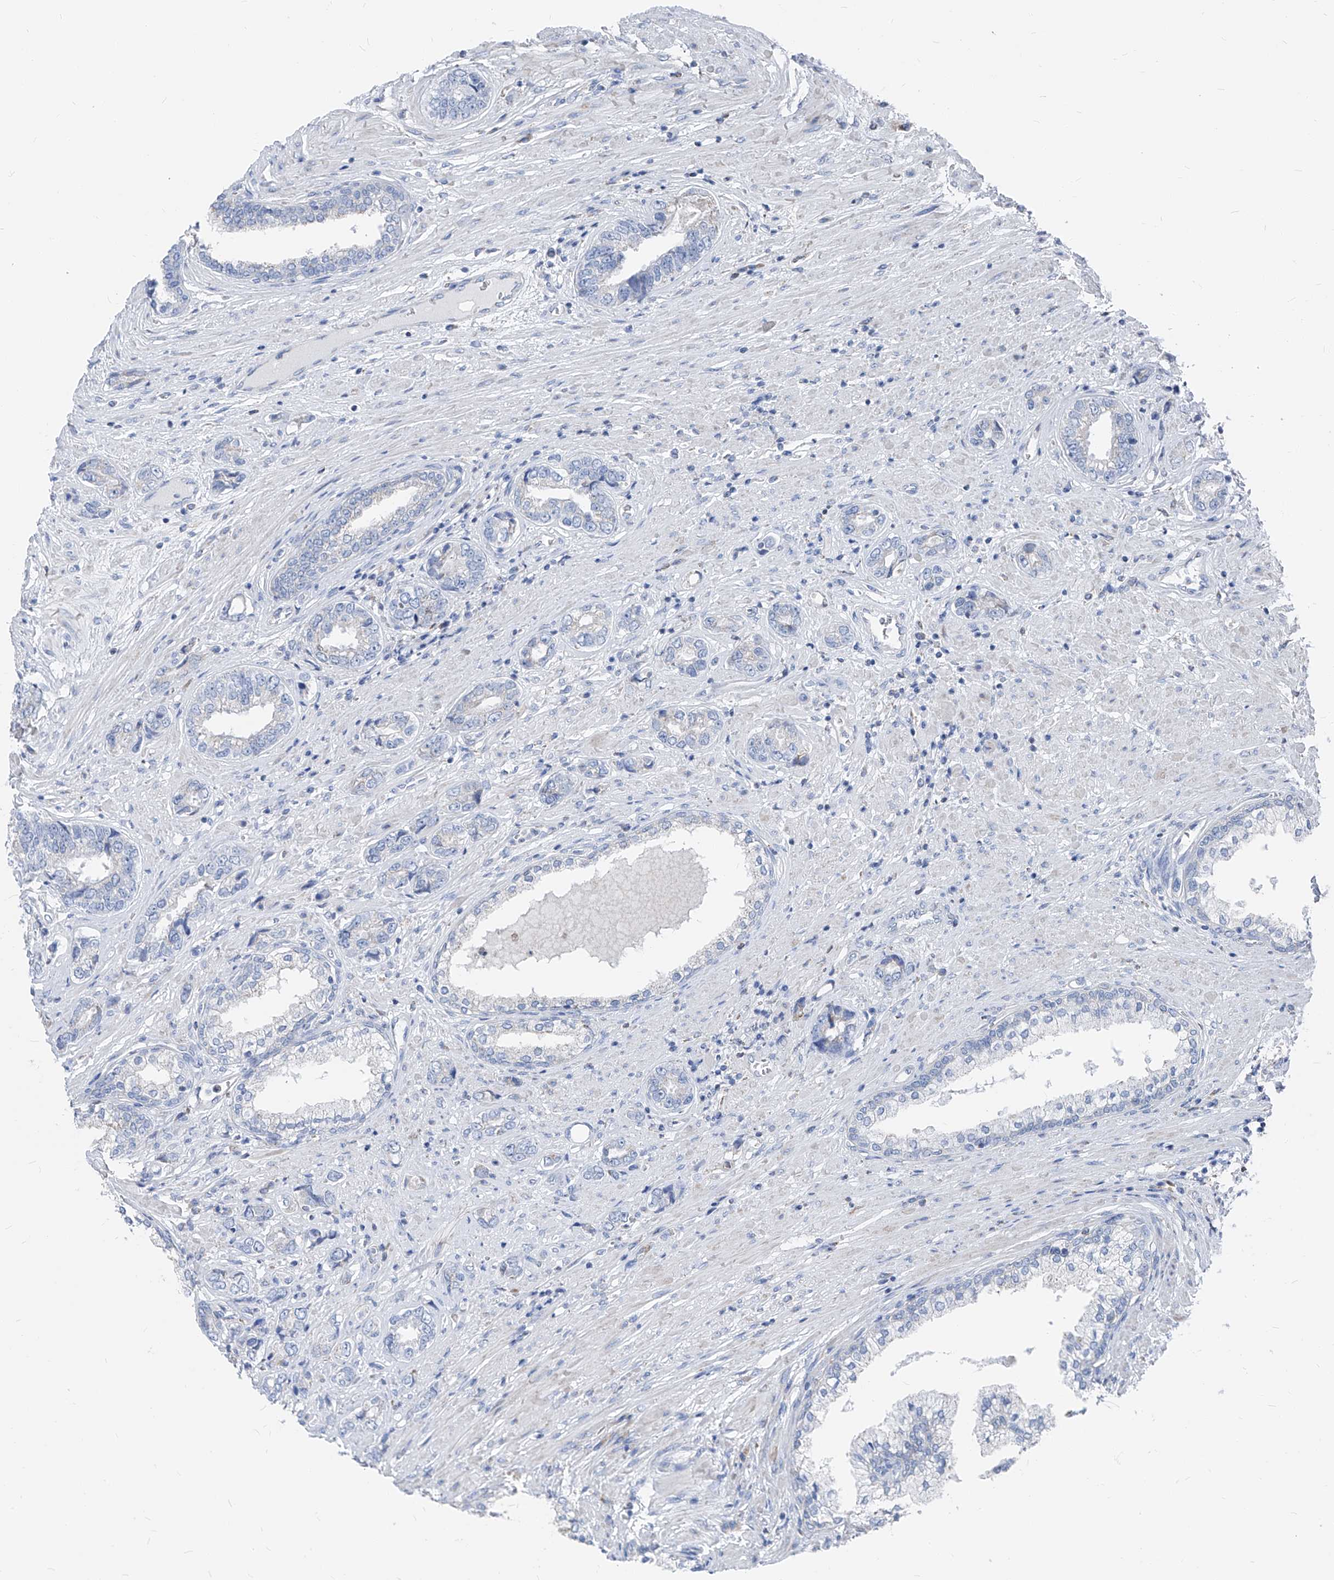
{"staining": {"intensity": "negative", "quantity": "none", "location": "none"}, "tissue": "prostate cancer", "cell_type": "Tumor cells", "image_type": "cancer", "snomed": [{"axis": "morphology", "description": "Adenocarcinoma, High grade"}, {"axis": "topography", "description": "Prostate"}], "caption": "Prostate adenocarcinoma (high-grade) was stained to show a protein in brown. There is no significant expression in tumor cells.", "gene": "AGPS", "patient": {"sex": "male", "age": 61}}